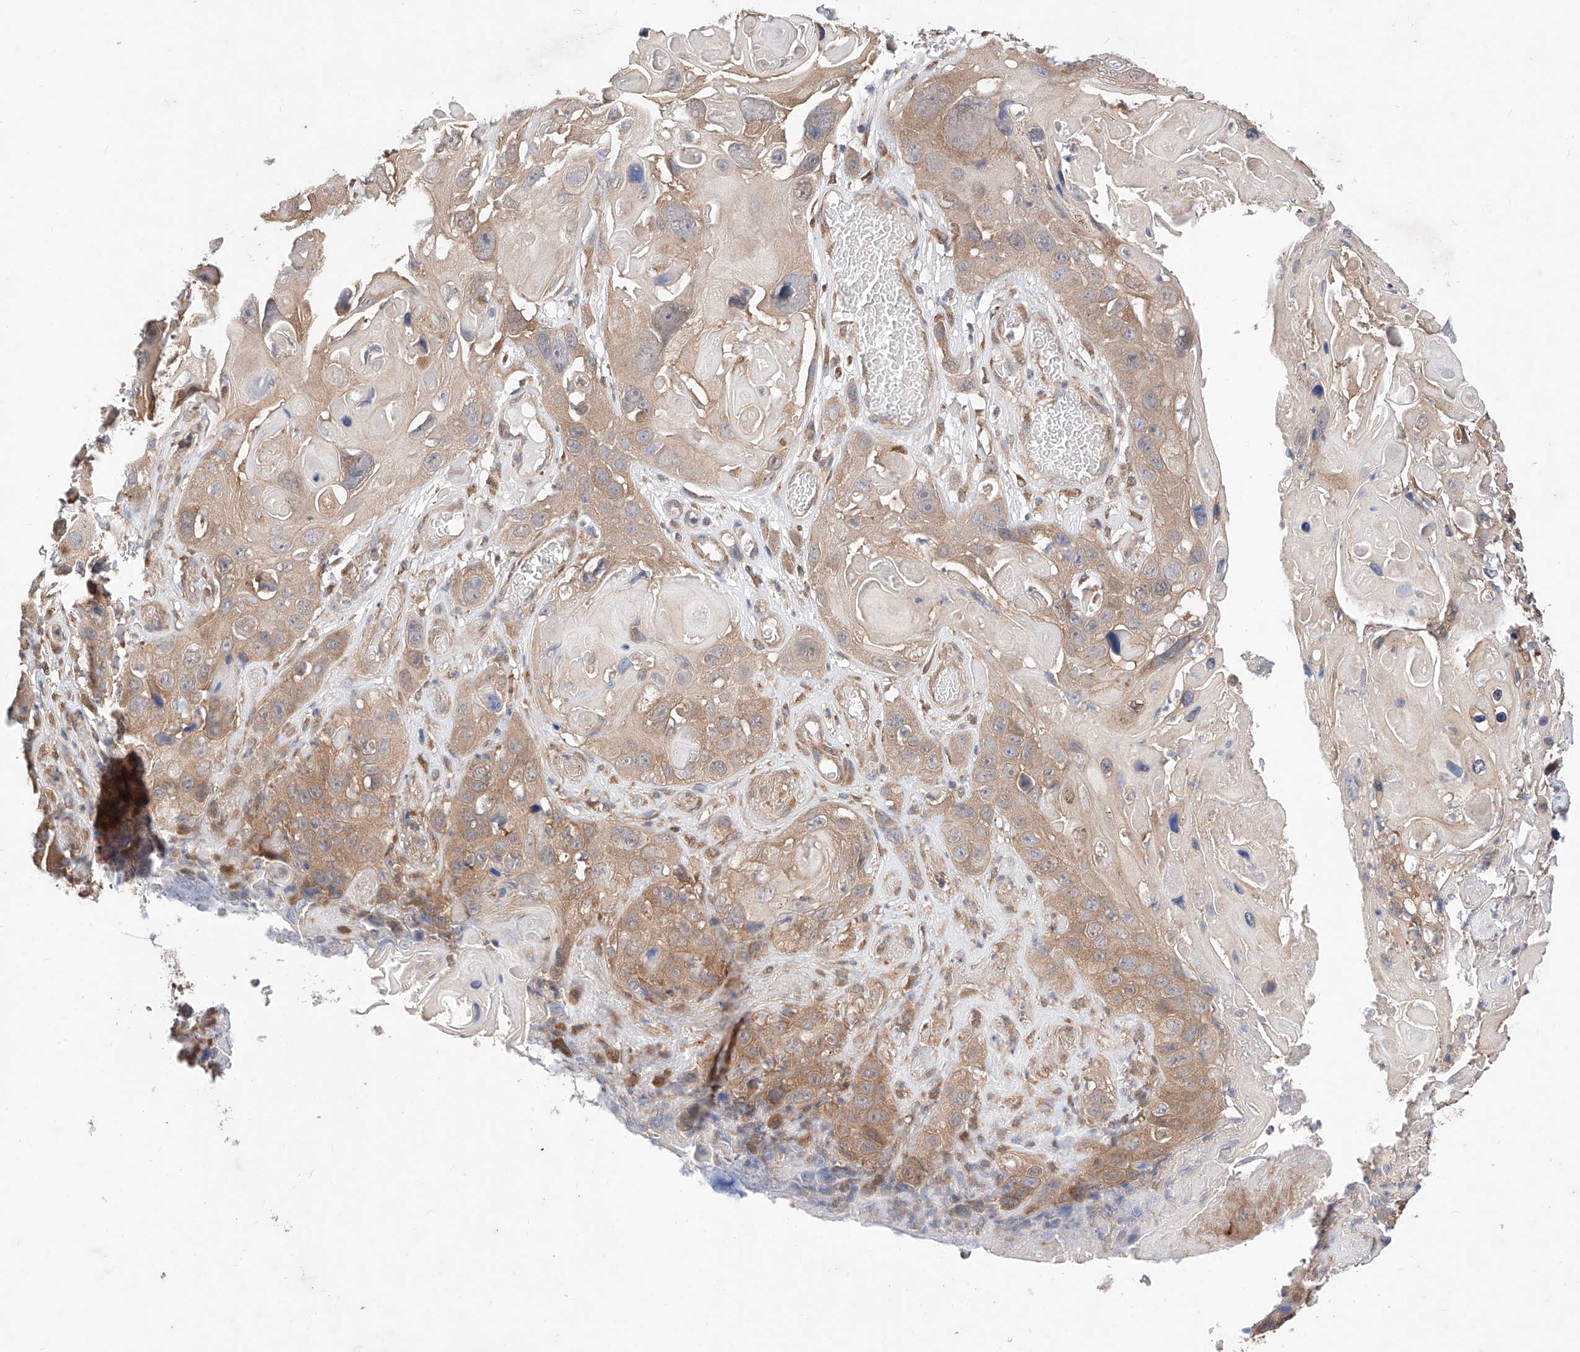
{"staining": {"intensity": "weak", "quantity": ">75%", "location": "cytoplasmic/membranous"}, "tissue": "skin cancer", "cell_type": "Tumor cells", "image_type": "cancer", "snomed": [{"axis": "morphology", "description": "Squamous cell carcinoma, NOS"}, {"axis": "topography", "description": "Skin"}], "caption": "Protein staining by immunohistochemistry displays weak cytoplasmic/membranous positivity in approximately >75% of tumor cells in squamous cell carcinoma (skin).", "gene": "ZSCAN4", "patient": {"sex": "male", "age": 55}}